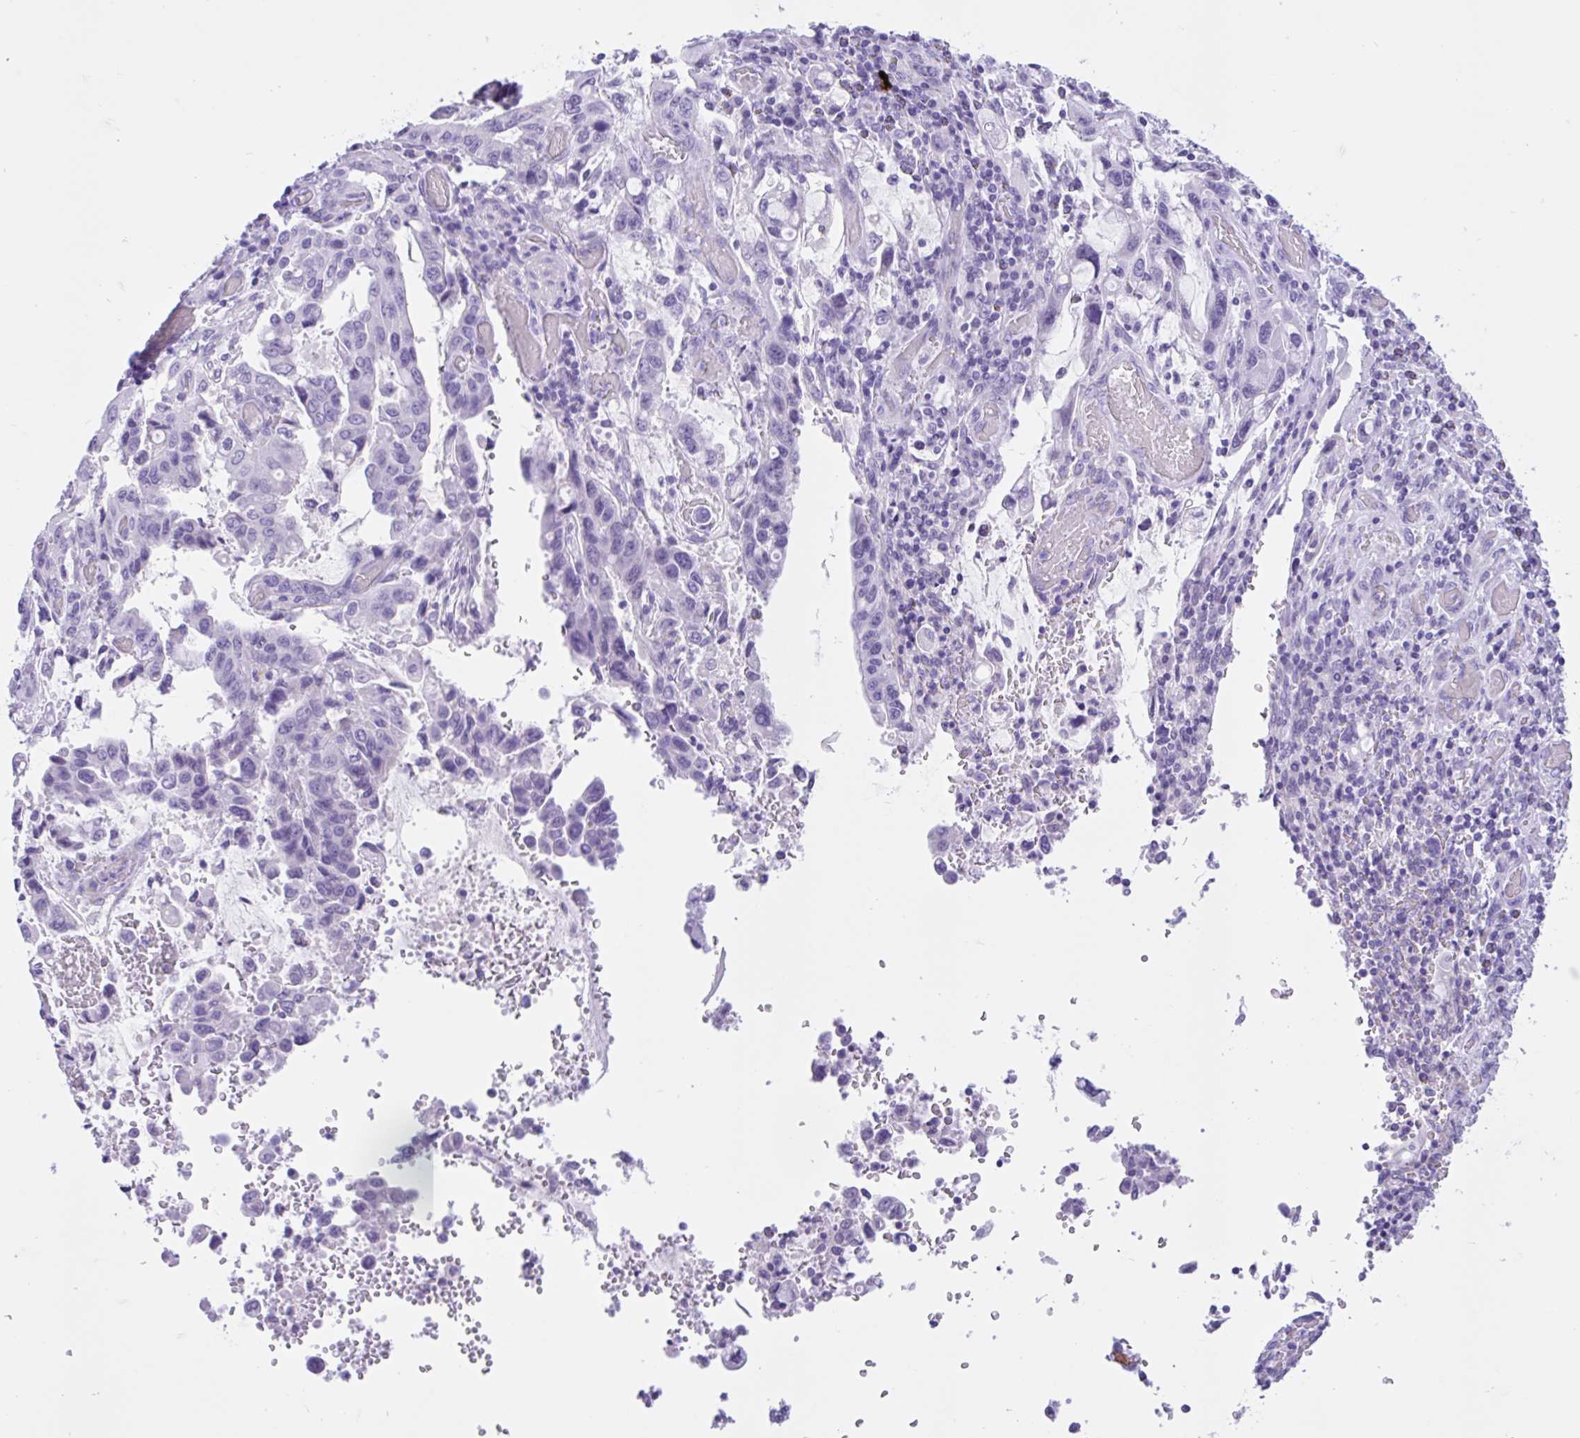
{"staining": {"intensity": "negative", "quantity": "none", "location": "none"}, "tissue": "stomach cancer", "cell_type": "Tumor cells", "image_type": "cancer", "snomed": [{"axis": "morphology", "description": "Adenocarcinoma, NOS"}, {"axis": "topography", "description": "Stomach, upper"}, {"axis": "topography", "description": "Stomach"}], "caption": "A photomicrograph of stomach cancer stained for a protein exhibits no brown staining in tumor cells.", "gene": "ZNF319", "patient": {"sex": "male", "age": 62}}